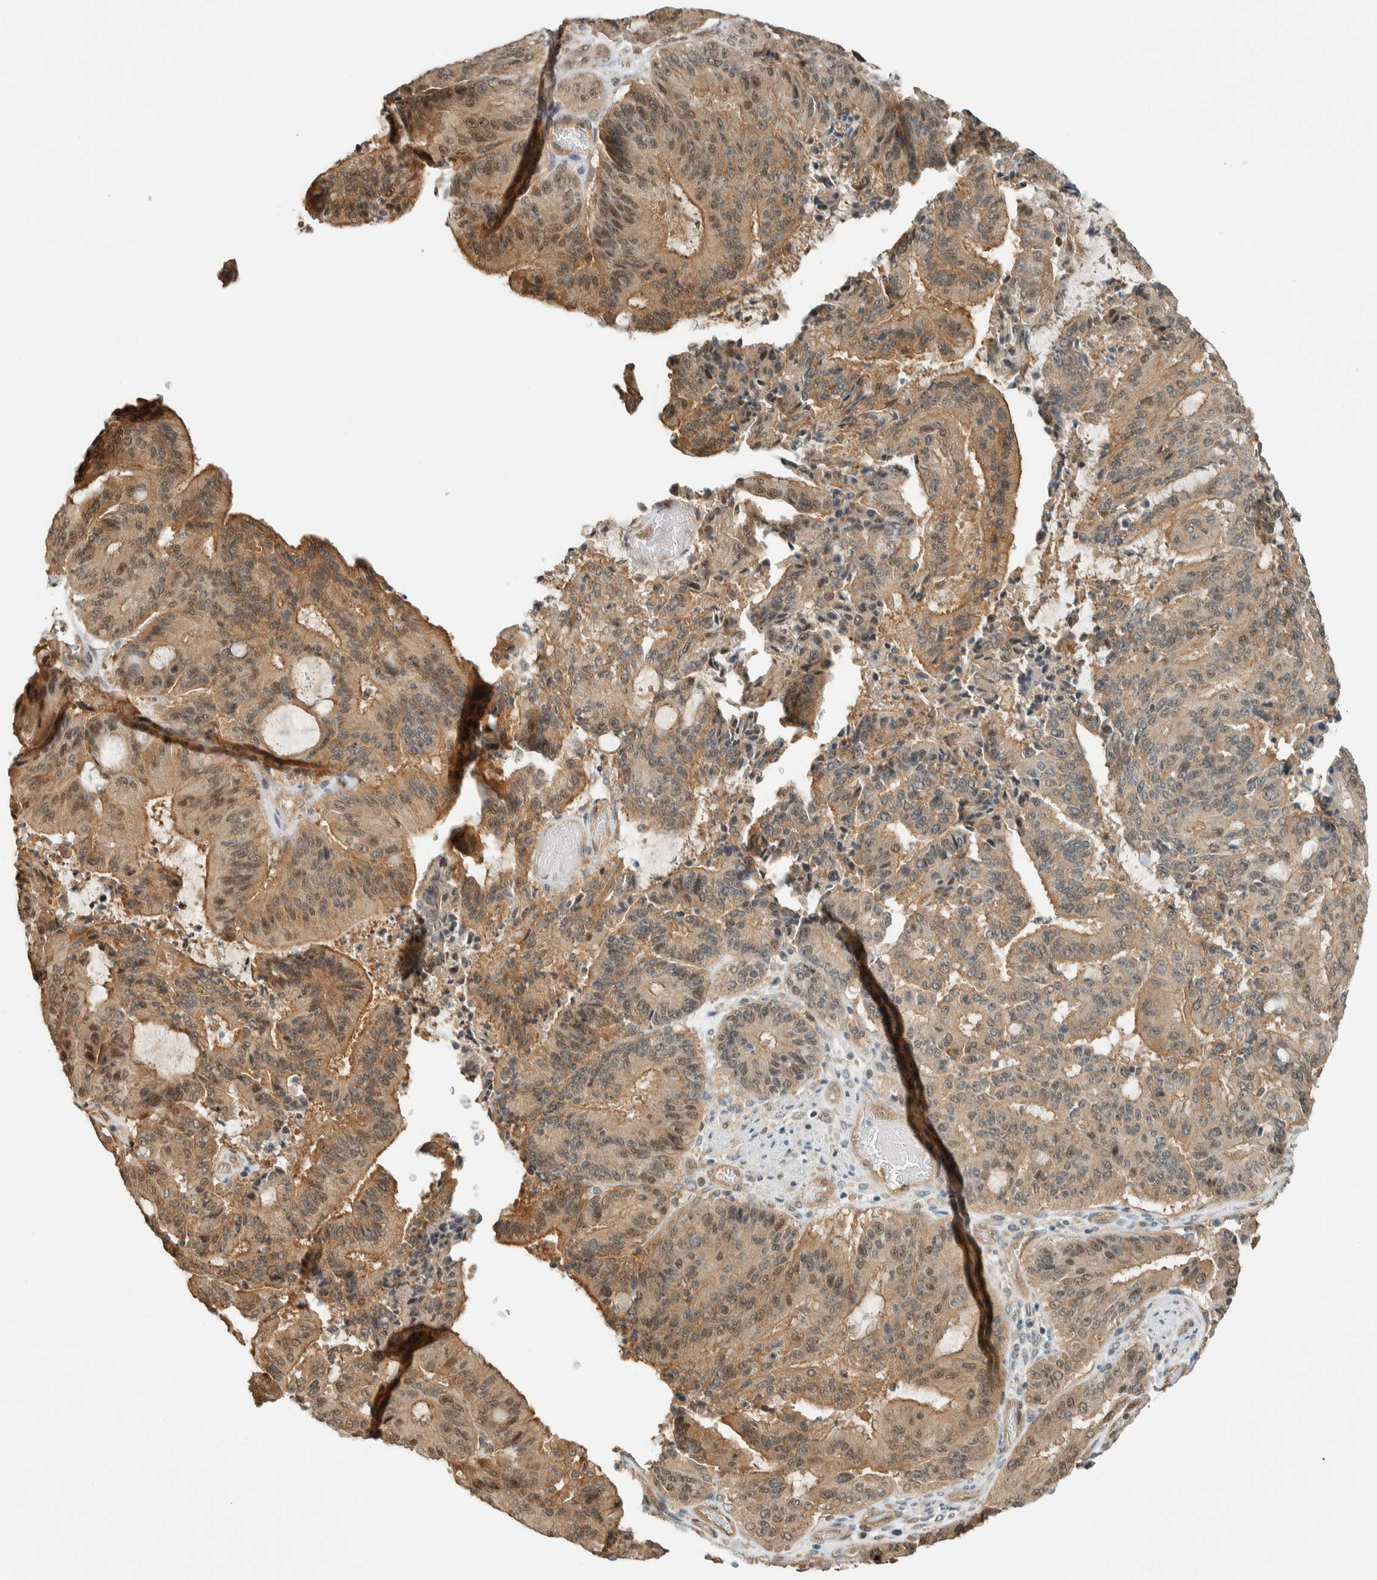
{"staining": {"intensity": "moderate", "quantity": ">75%", "location": "cytoplasmic/membranous,nuclear"}, "tissue": "liver cancer", "cell_type": "Tumor cells", "image_type": "cancer", "snomed": [{"axis": "morphology", "description": "Normal tissue, NOS"}, {"axis": "morphology", "description": "Cholangiocarcinoma"}, {"axis": "topography", "description": "Liver"}, {"axis": "topography", "description": "Peripheral nerve tissue"}], "caption": "About >75% of tumor cells in liver cancer show moderate cytoplasmic/membranous and nuclear protein positivity as visualized by brown immunohistochemical staining.", "gene": "NIBAN2", "patient": {"sex": "female", "age": 73}}